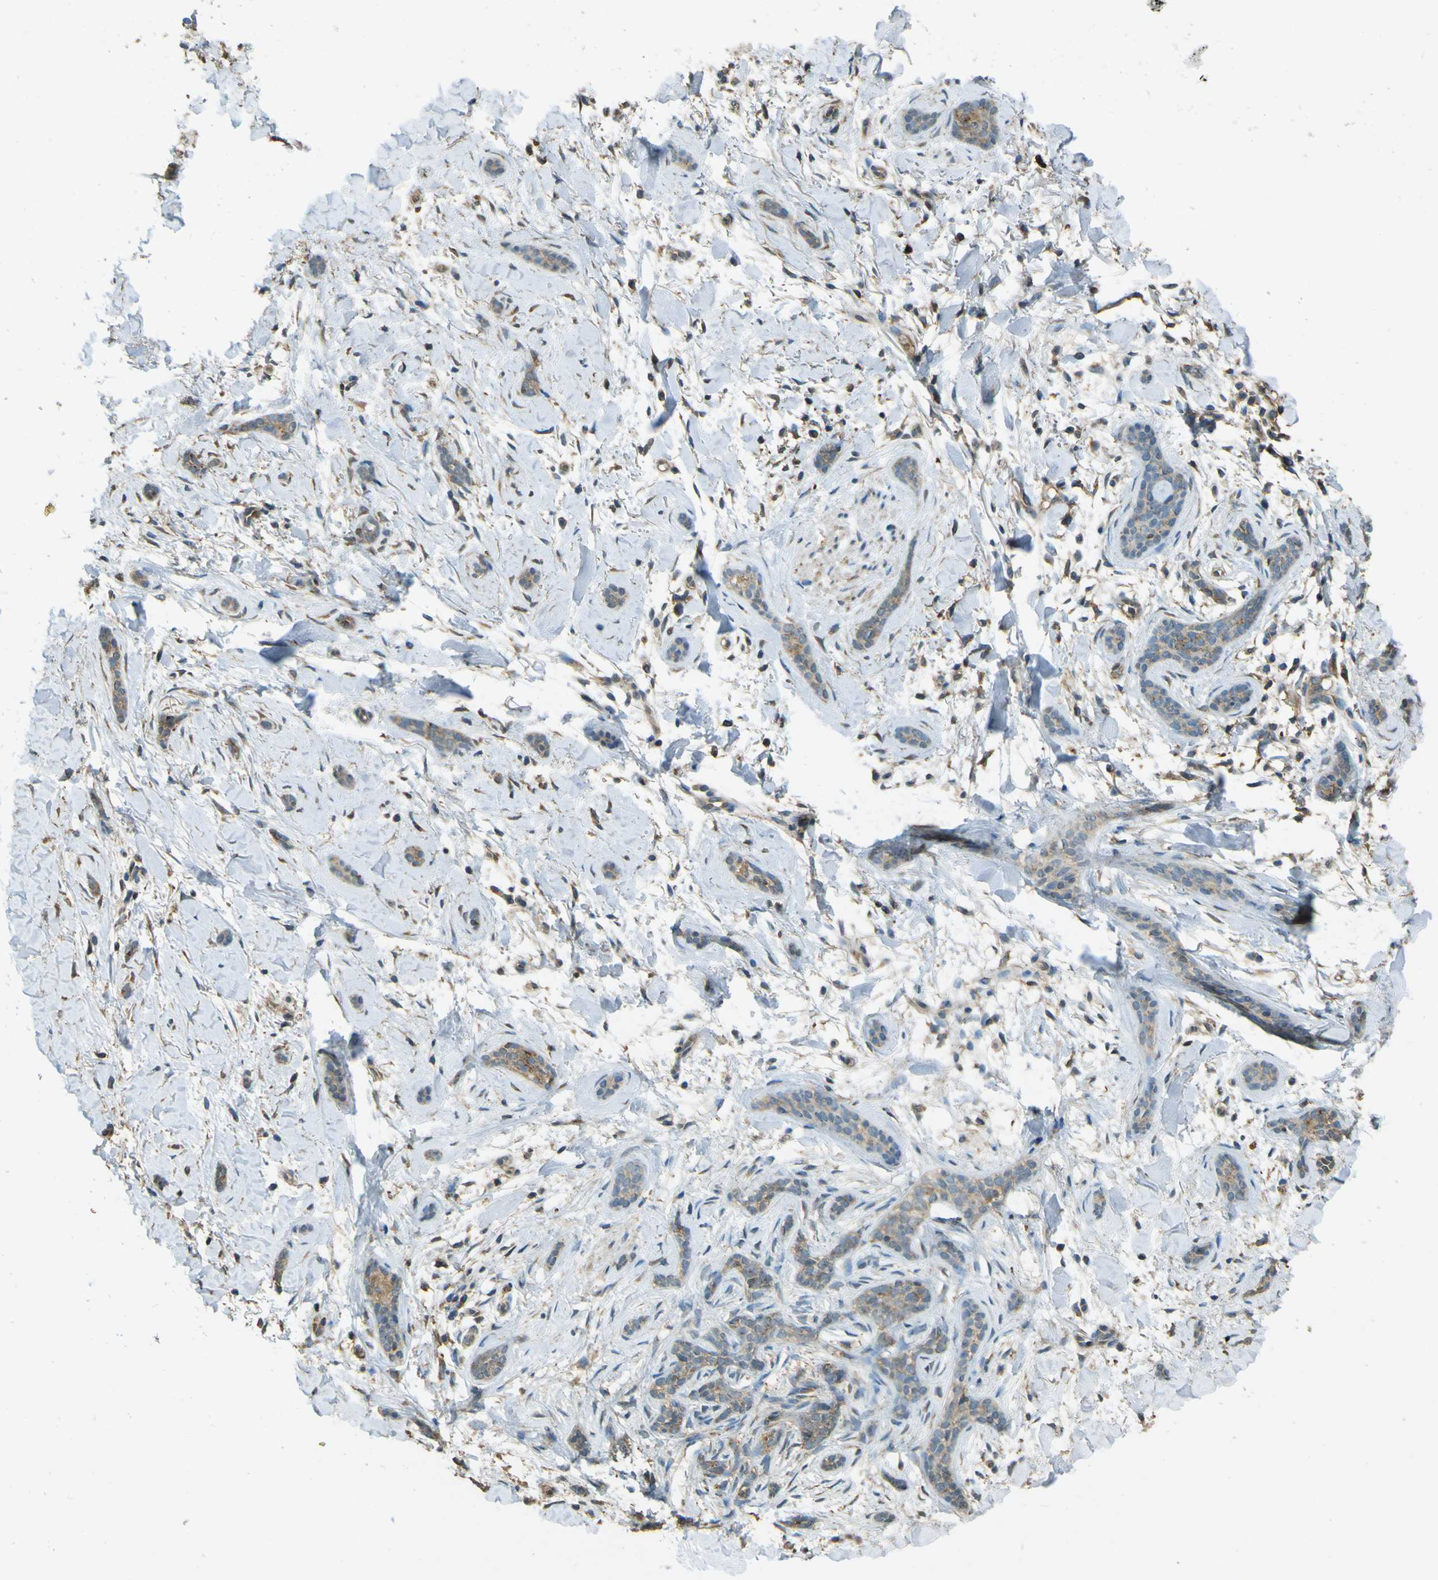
{"staining": {"intensity": "moderate", "quantity": "<25%", "location": "cytoplasmic/membranous"}, "tissue": "skin cancer", "cell_type": "Tumor cells", "image_type": "cancer", "snomed": [{"axis": "morphology", "description": "Basal cell carcinoma"}, {"axis": "morphology", "description": "Adnexal tumor, benign"}, {"axis": "topography", "description": "Skin"}], "caption": "Immunohistochemical staining of benign adnexal tumor (skin) shows low levels of moderate cytoplasmic/membranous protein staining in approximately <25% of tumor cells.", "gene": "GOLGA1", "patient": {"sex": "female", "age": 42}}